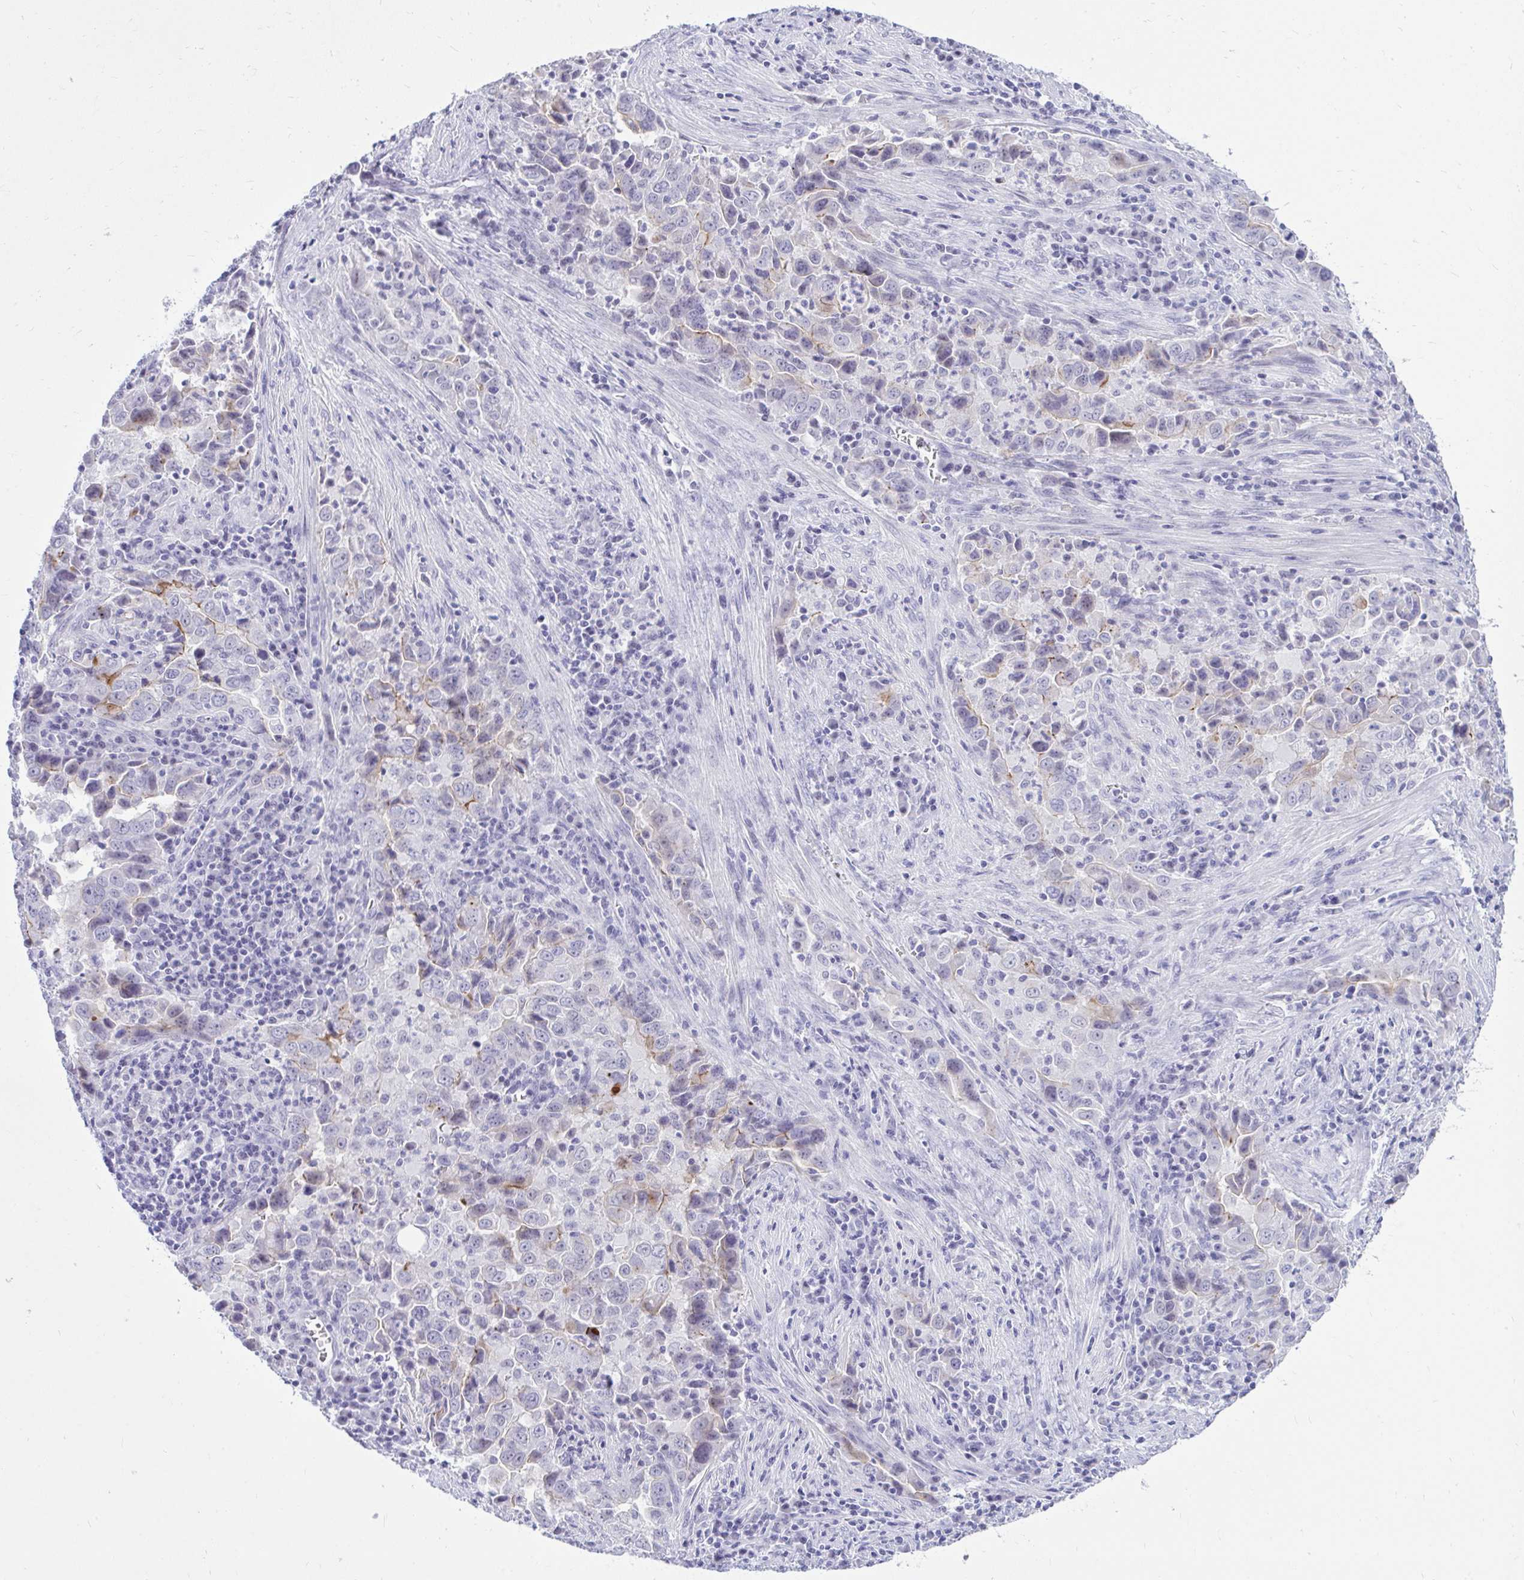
{"staining": {"intensity": "weak", "quantity": "<25%", "location": "cytoplasmic/membranous"}, "tissue": "lung cancer", "cell_type": "Tumor cells", "image_type": "cancer", "snomed": [{"axis": "morphology", "description": "Adenocarcinoma, NOS"}, {"axis": "topography", "description": "Lung"}], "caption": "High magnification brightfield microscopy of adenocarcinoma (lung) stained with DAB (brown) and counterstained with hematoxylin (blue): tumor cells show no significant positivity.", "gene": "OR5F1", "patient": {"sex": "male", "age": 67}}